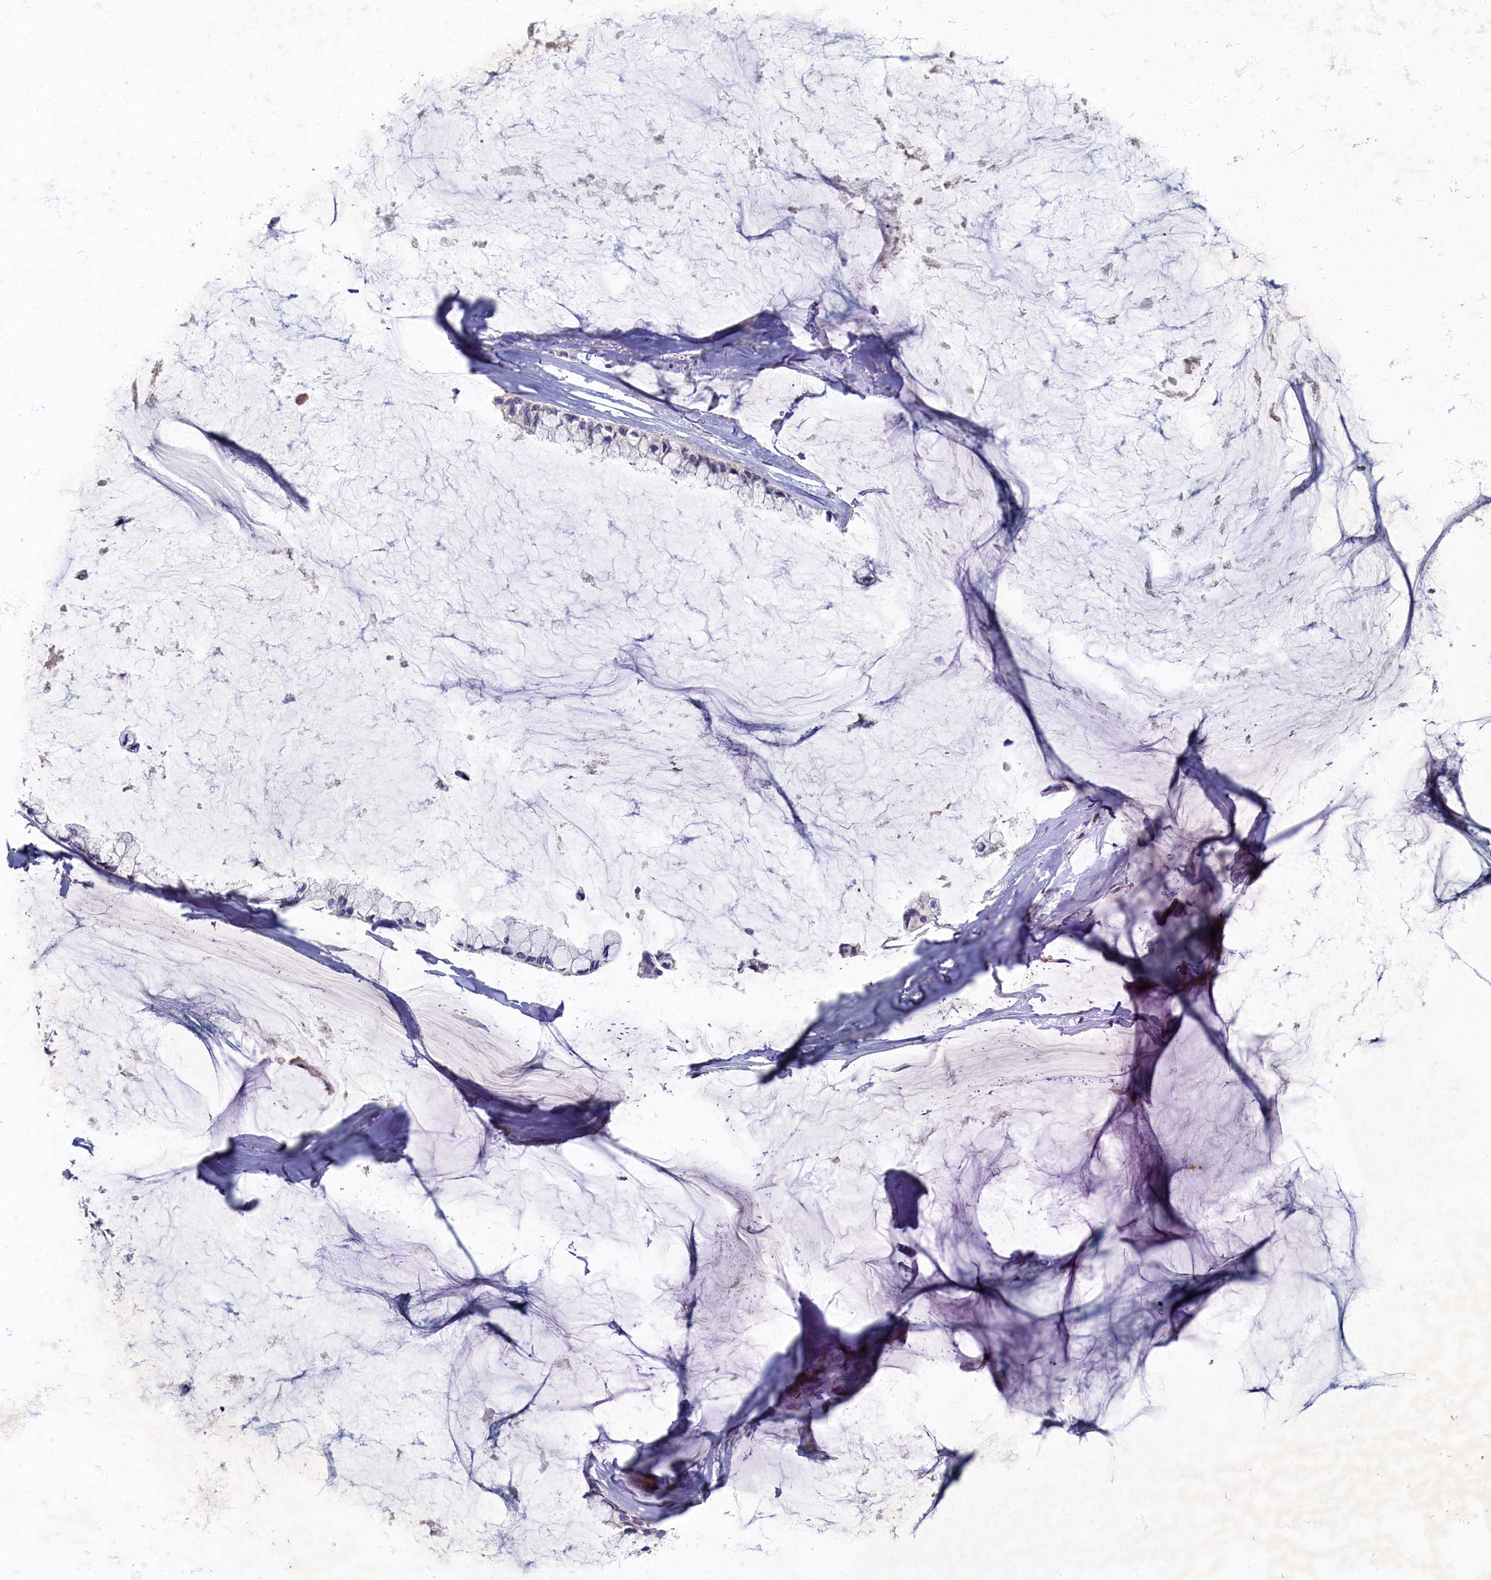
{"staining": {"intensity": "moderate", "quantity": "<25%", "location": "cytoplasmic/membranous"}, "tissue": "ovarian cancer", "cell_type": "Tumor cells", "image_type": "cancer", "snomed": [{"axis": "morphology", "description": "Cystadenocarcinoma, mucinous, NOS"}, {"axis": "topography", "description": "Ovary"}], "caption": "Mucinous cystadenocarcinoma (ovarian) stained with immunohistochemistry (IHC) demonstrates moderate cytoplasmic/membranous staining in approximately <25% of tumor cells.", "gene": "HUNK", "patient": {"sex": "female", "age": 39}}